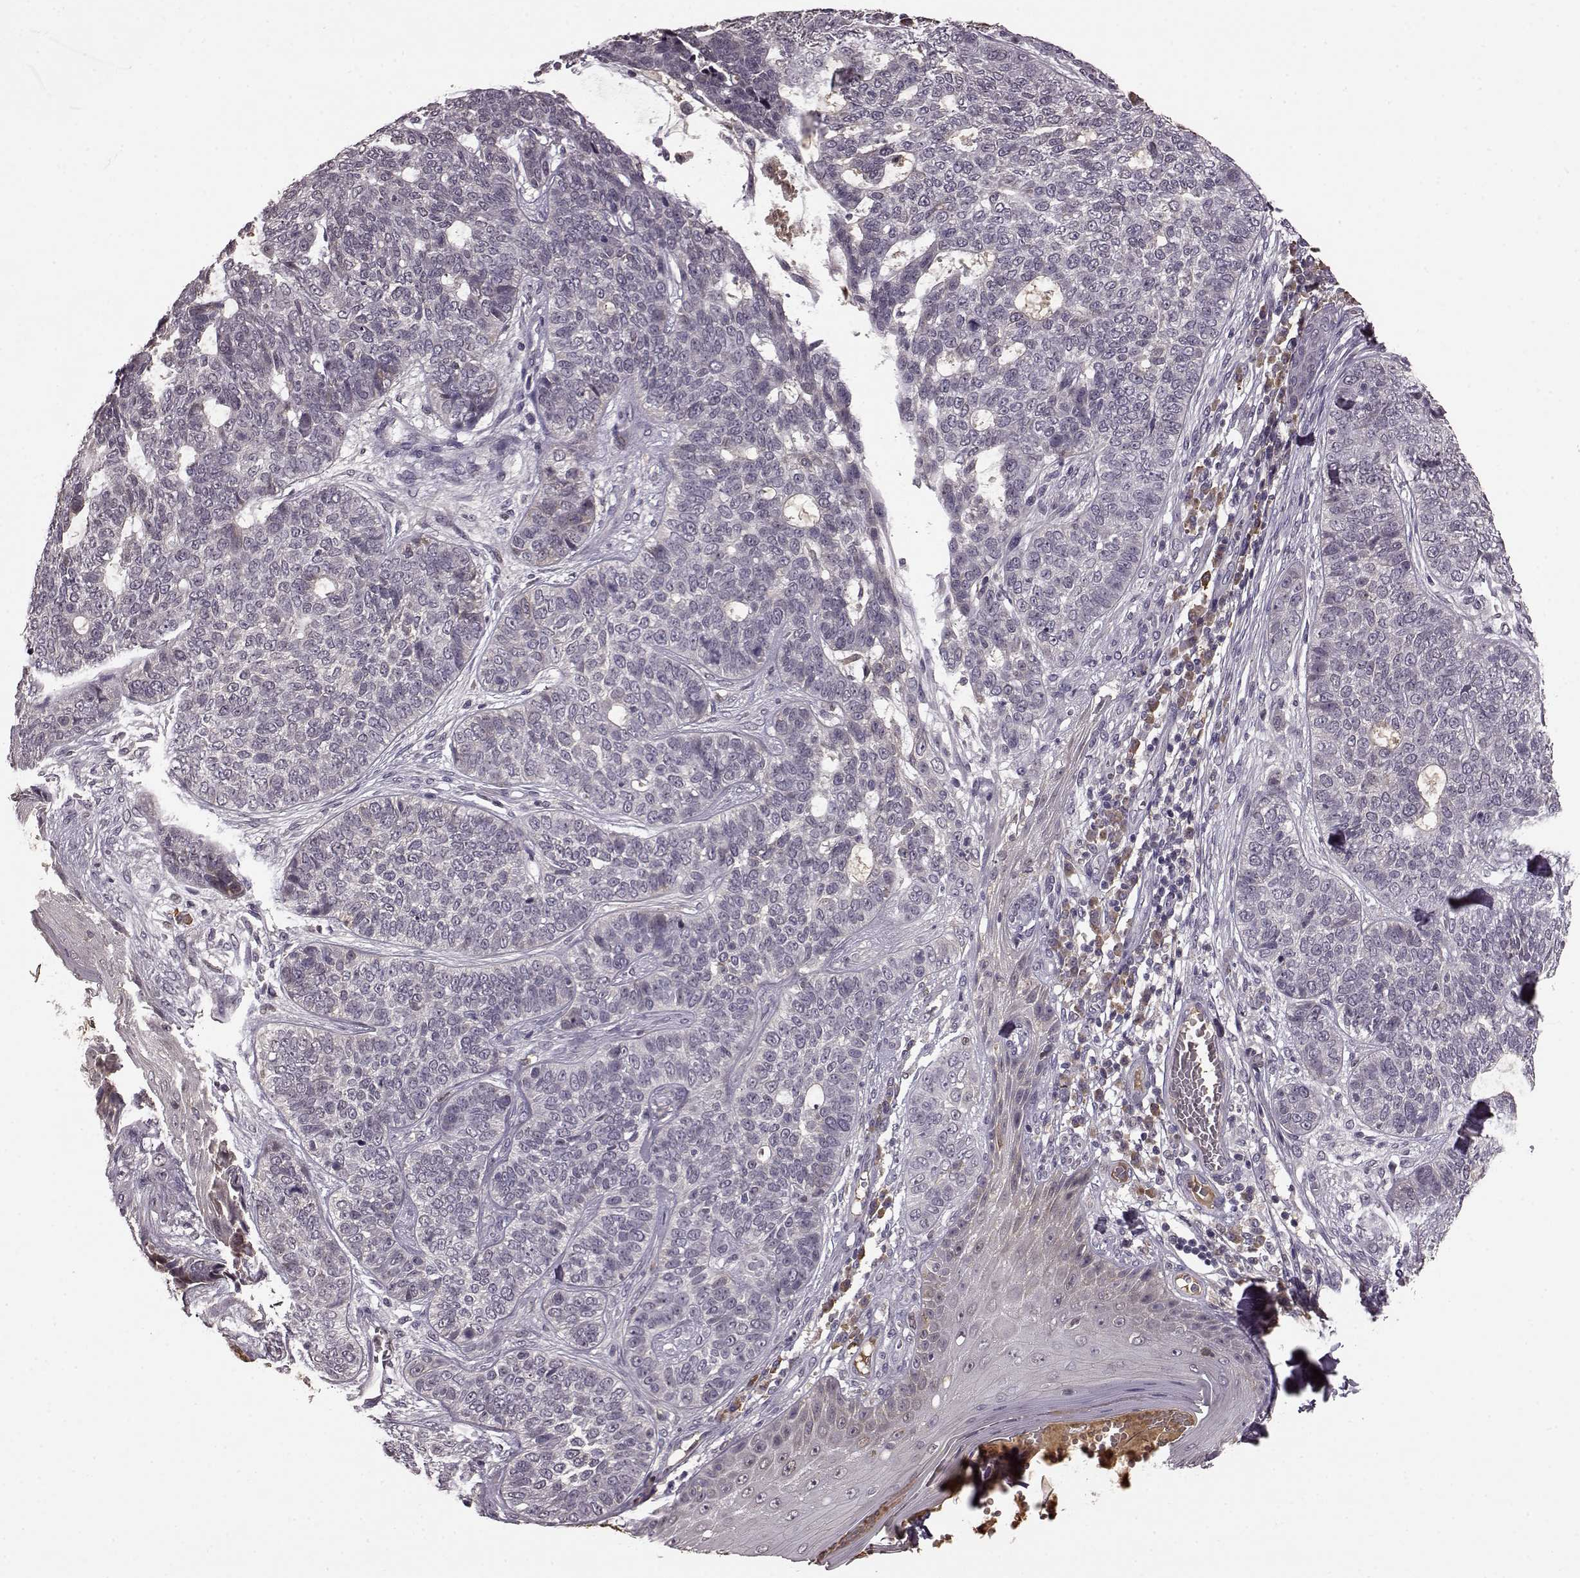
{"staining": {"intensity": "negative", "quantity": "none", "location": "none"}, "tissue": "skin cancer", "cell_type": "Tumor cells", "image_type": "cancer", "snomed": [{"axis": "morphology", "description": "Basal cell carcinoma"}, {"axis": "topography", "description": "Skin"}], "caption": "High magnification brightfield microscopy of skin basal cell carcinoma stained with DAB (brown) and counterstained with hematoxylin (blue): tumor cells show no significant expression.", "gene": "NRL", "patient": {"sex": "female", "age": 69}}